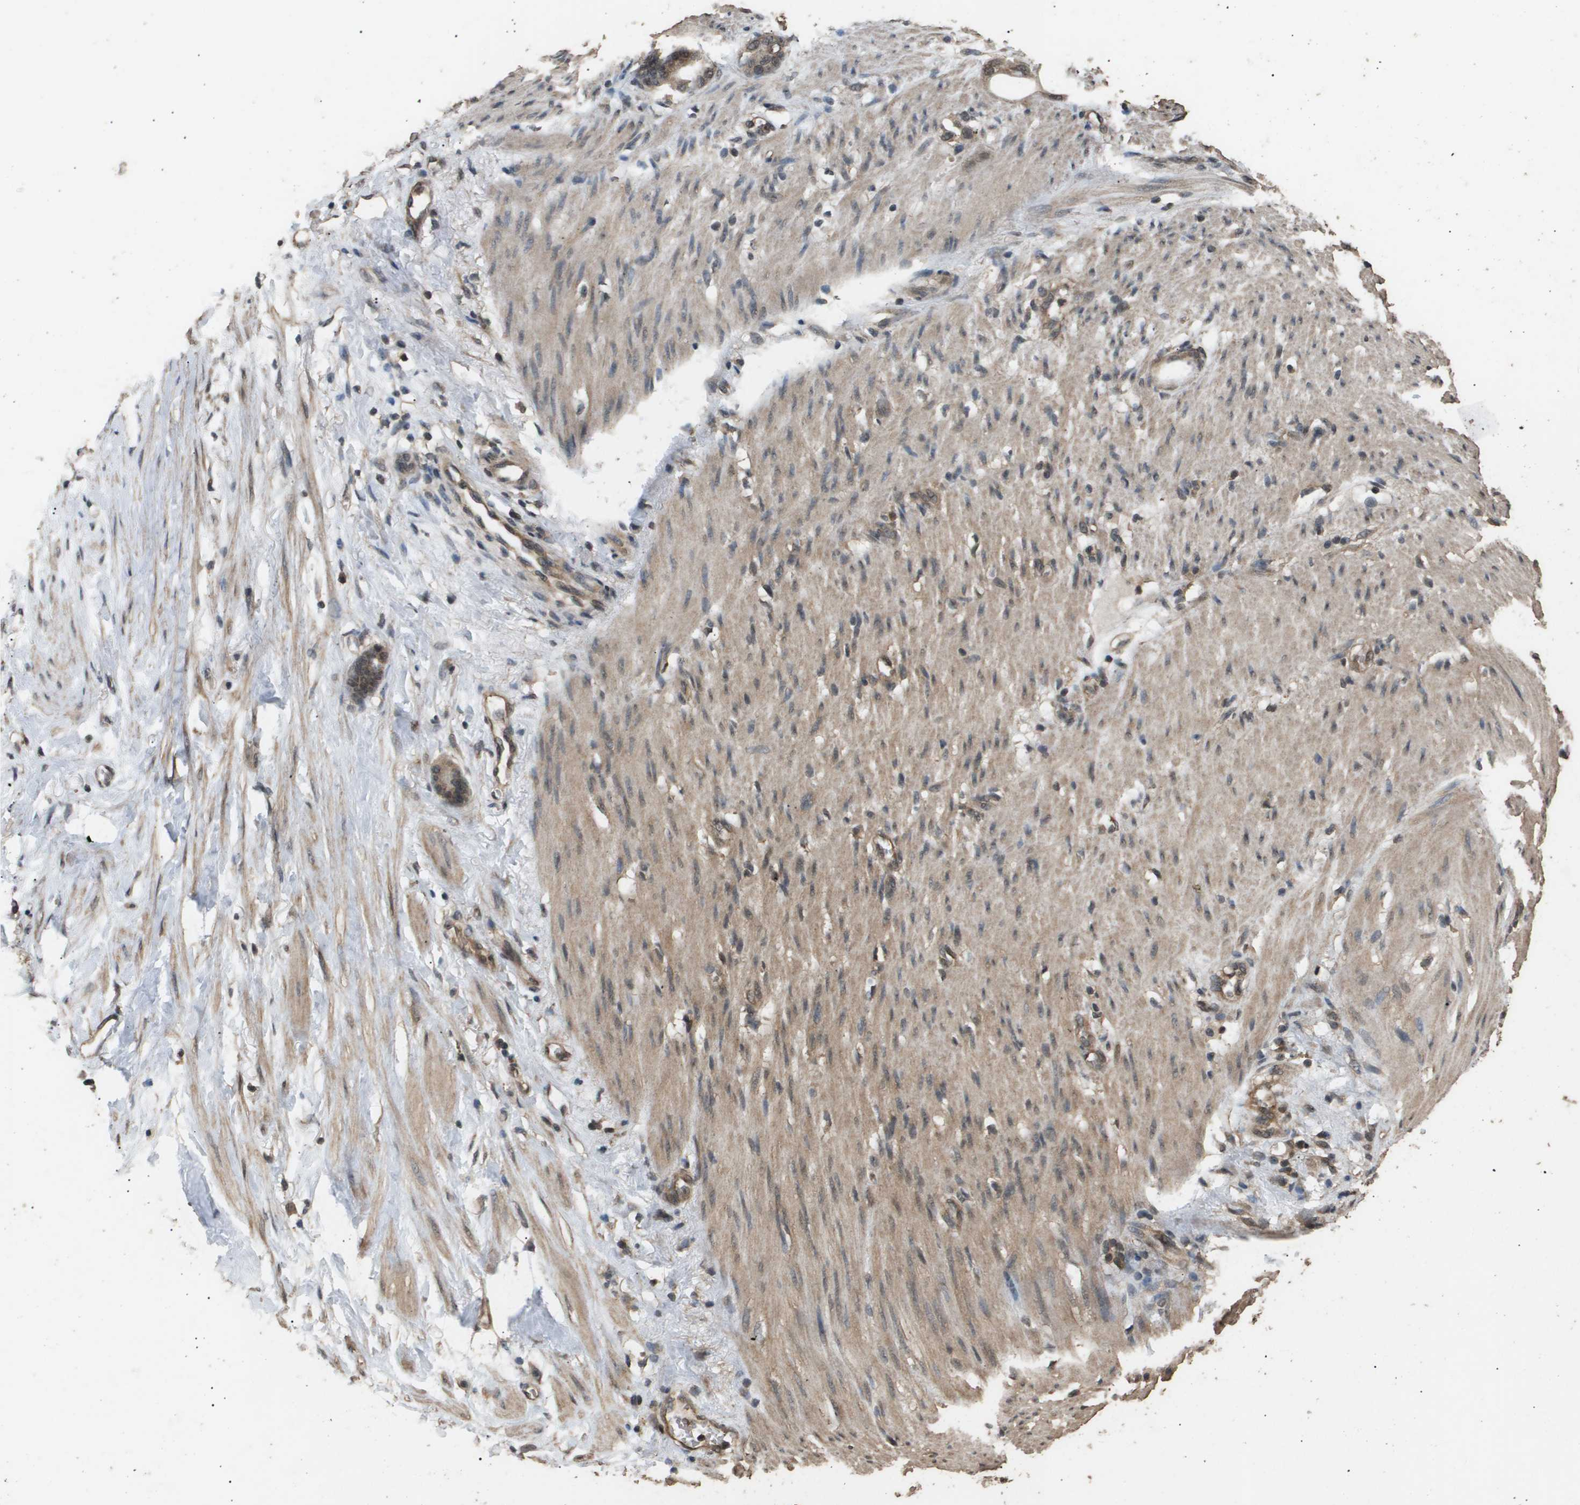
{"staining": {"intensity": "moderate", "quantity": ">75%", "location": "cytoplasmic/membranous,nuclear"}, "tissue": "stomach cancer", "cell_type": "Tumor cells", "image_type": "cancer", "snomed": [{"axis": "morphology", "description": "Adenocarcinoma, NOS"}, {"axis": "topography", "description": "Stomach"}], "caption": "Stomach cancer (adenocarcinoma) stained for a protein (brown) reveals moderate cytoplasmic/membranous and nuclear positive staining in about >75% of tumor cells.", "gene": "ING1", "patient": {"sex": "female", "age": 75}}